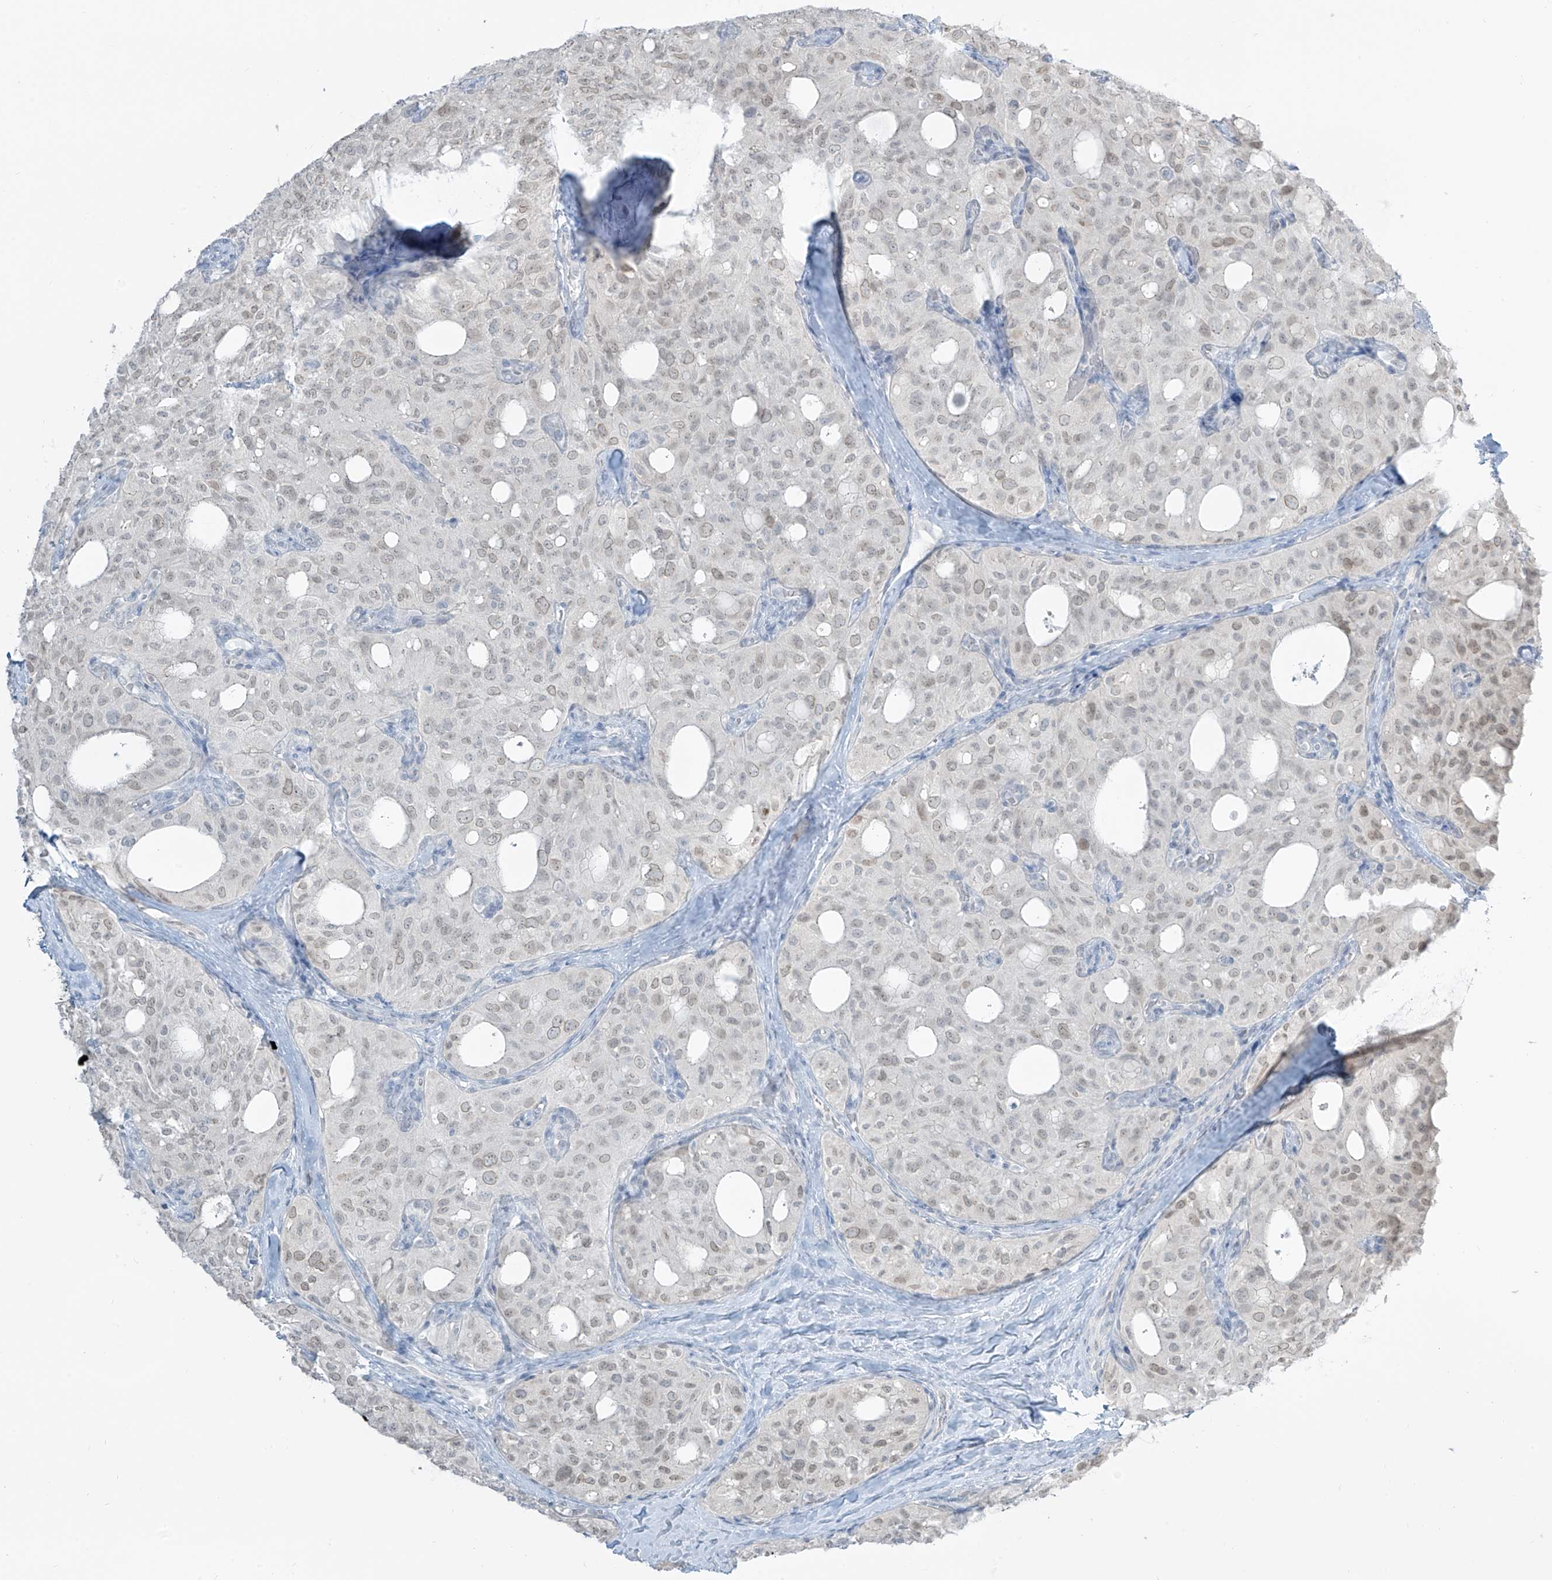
{"staining": {"intensity": "weak", "quantity": "25%-75%", "location": "nuclear"}, "tissue": "thyroid cancer", "cell_type": "Tumor cells", "image_type": "cancer", "snomed": [{"axis": "morphology", "description": "Follicular adenoma carcinoma, NOS"}, {"axis": "topography", "description": "Thyroid gland"}], "caption": "Immunohistochemistry (DAB) staining of thyroid cancer (follicular adenoma carcinoma) displays weak nuclear protein positivity in about 25%-75% of tumor cells.", "gene": "PRDM6", "patient": {"sex": "male", "age": 75}}